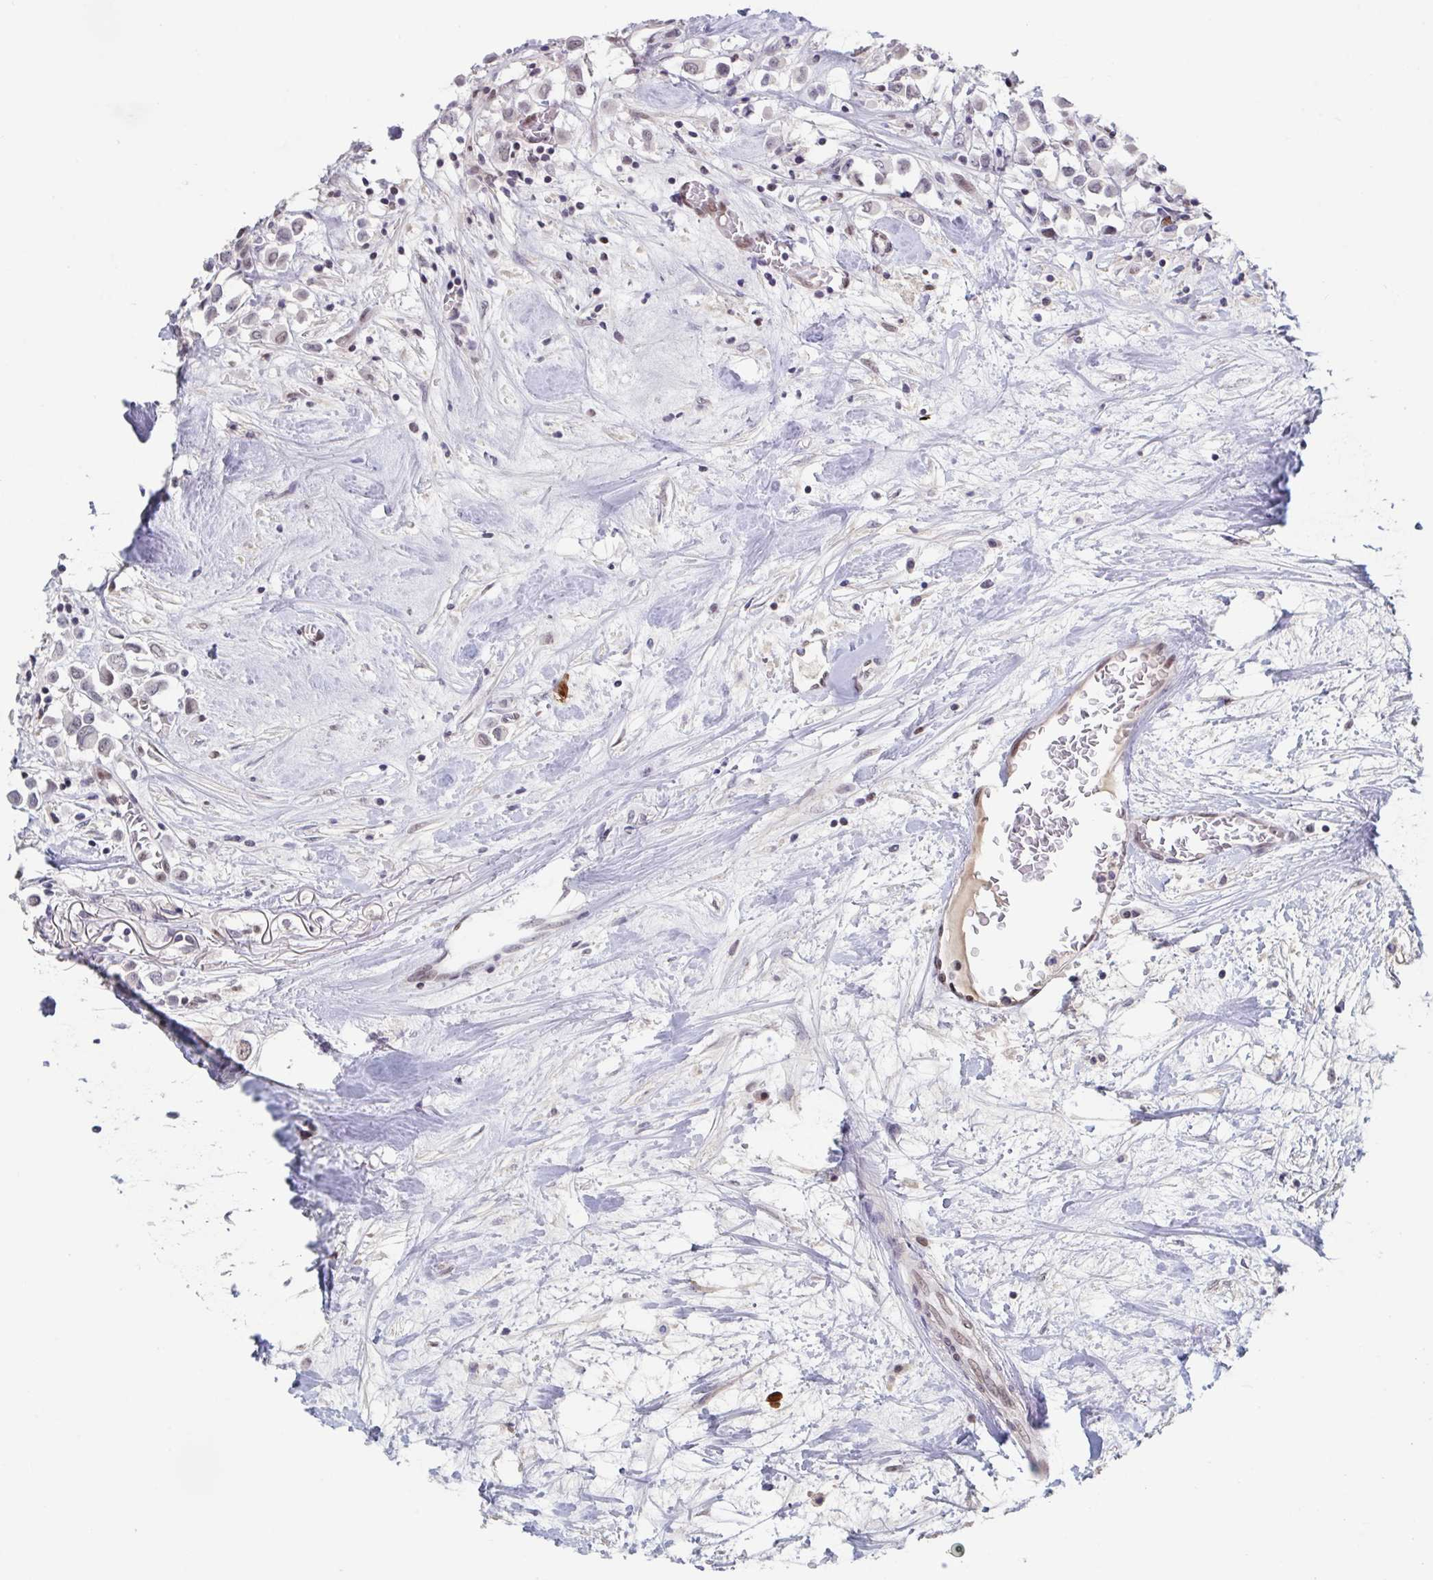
{"staining": {"intensity": "weak", "quantity": "25%-75%", "location": "nuclear"}, "tissue": "breast cancer", "cell_type": "Tumor cells", "image_type": "cancer", "snomed": [{"axis": "morphology", "description": "Duct carcinoma"}, {"axis": "topography", "description": "Breast"}], "caption": "This is an image of immunohistochemistry (IHC) staining of breast cancer (intraductal carcinoma), which shows weak positivity in the nuclear of tumor cells.", "gene": "BCL7B", "patient": {"sex": "female", "age": 61}}